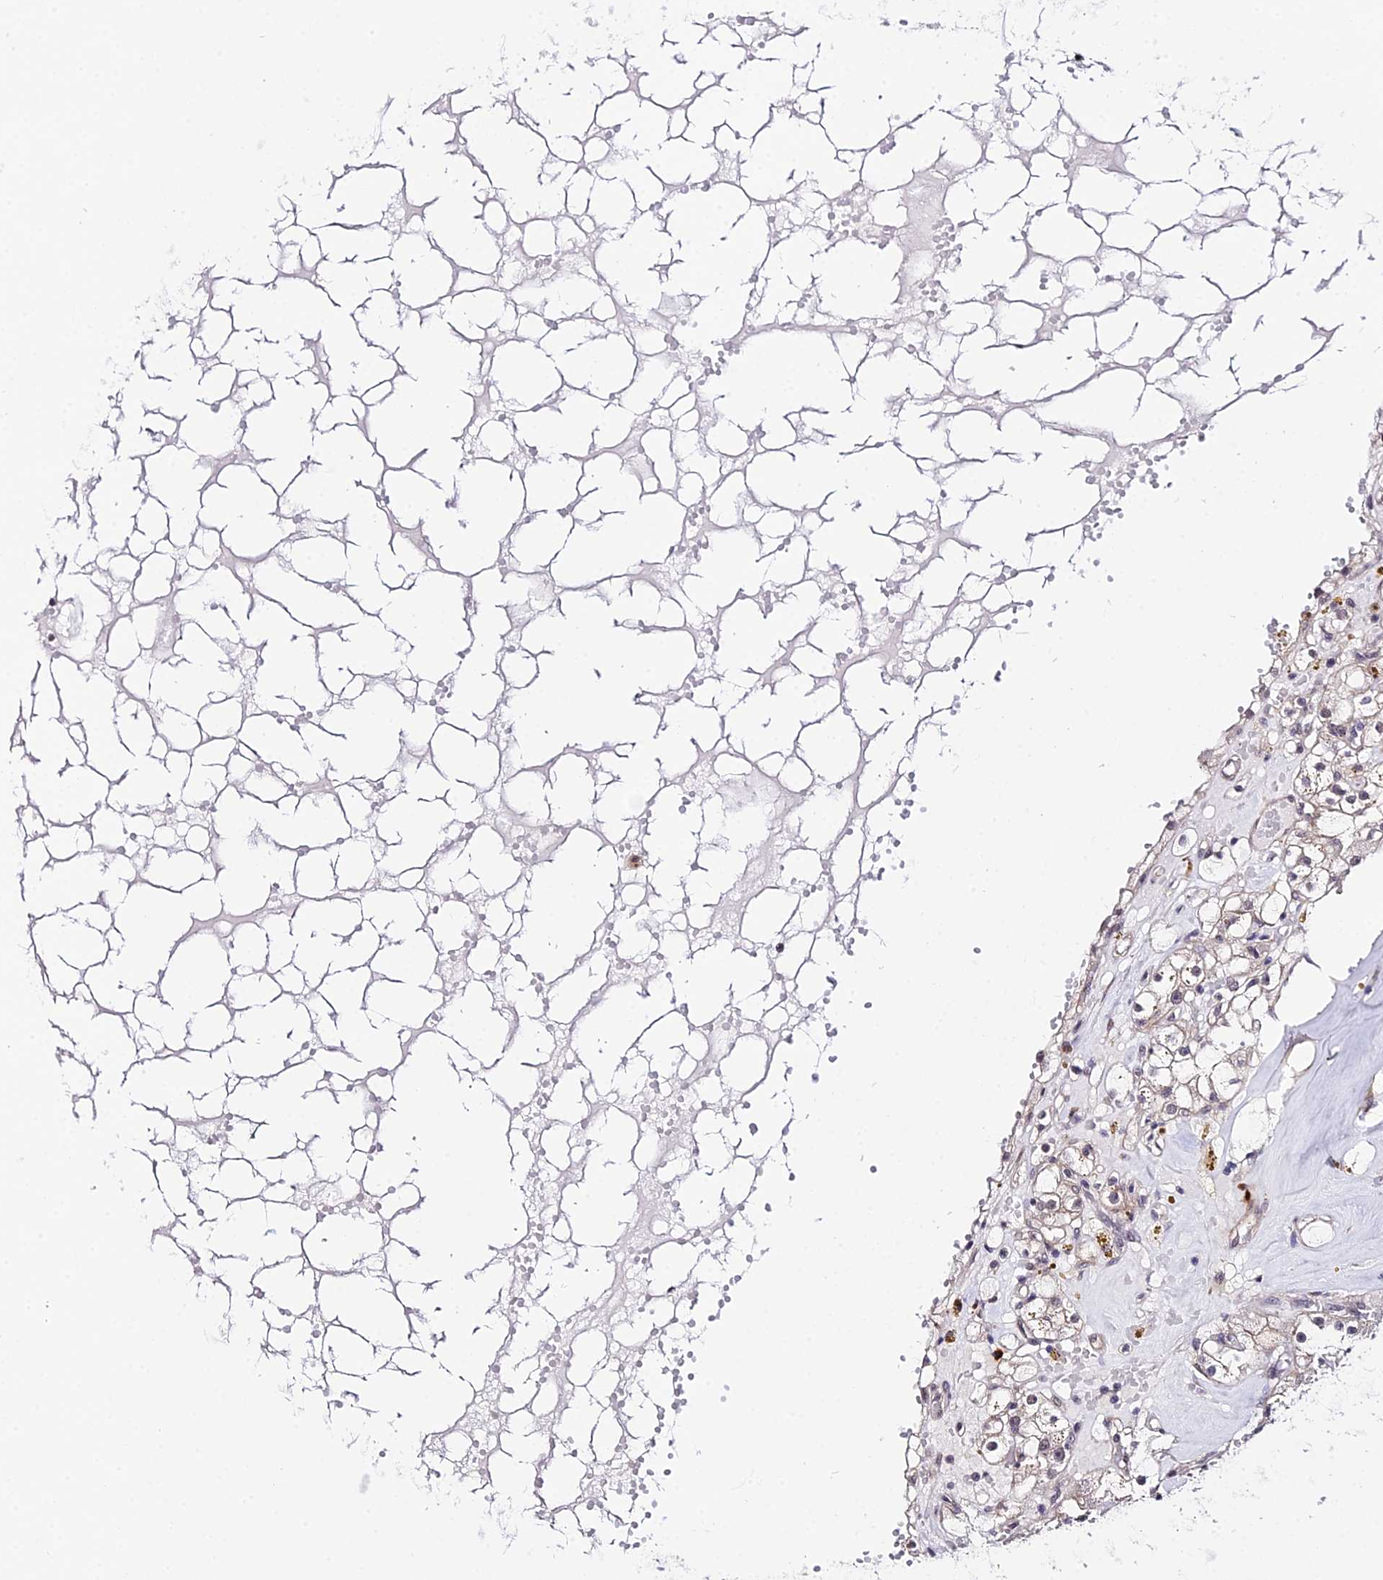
{"staining": {"intensity": "negative", "quantity": "none", "location": "none"}, "tissue": "renal cancer", "cell_type": "Tumor cells", "image_type": "cancer", "snomed": [{"axis": "morphology", "description": "Adenocarcinoma, NOS"}, {"axis": "topography", "description": "Kidney"}], "caption": "Human adenocarcinoma (renal) stained for a protein using IHC exhibits no staining in tumor cells.", "gene": "POLR2I", "patient": {"sex": "male", "age": 56}}